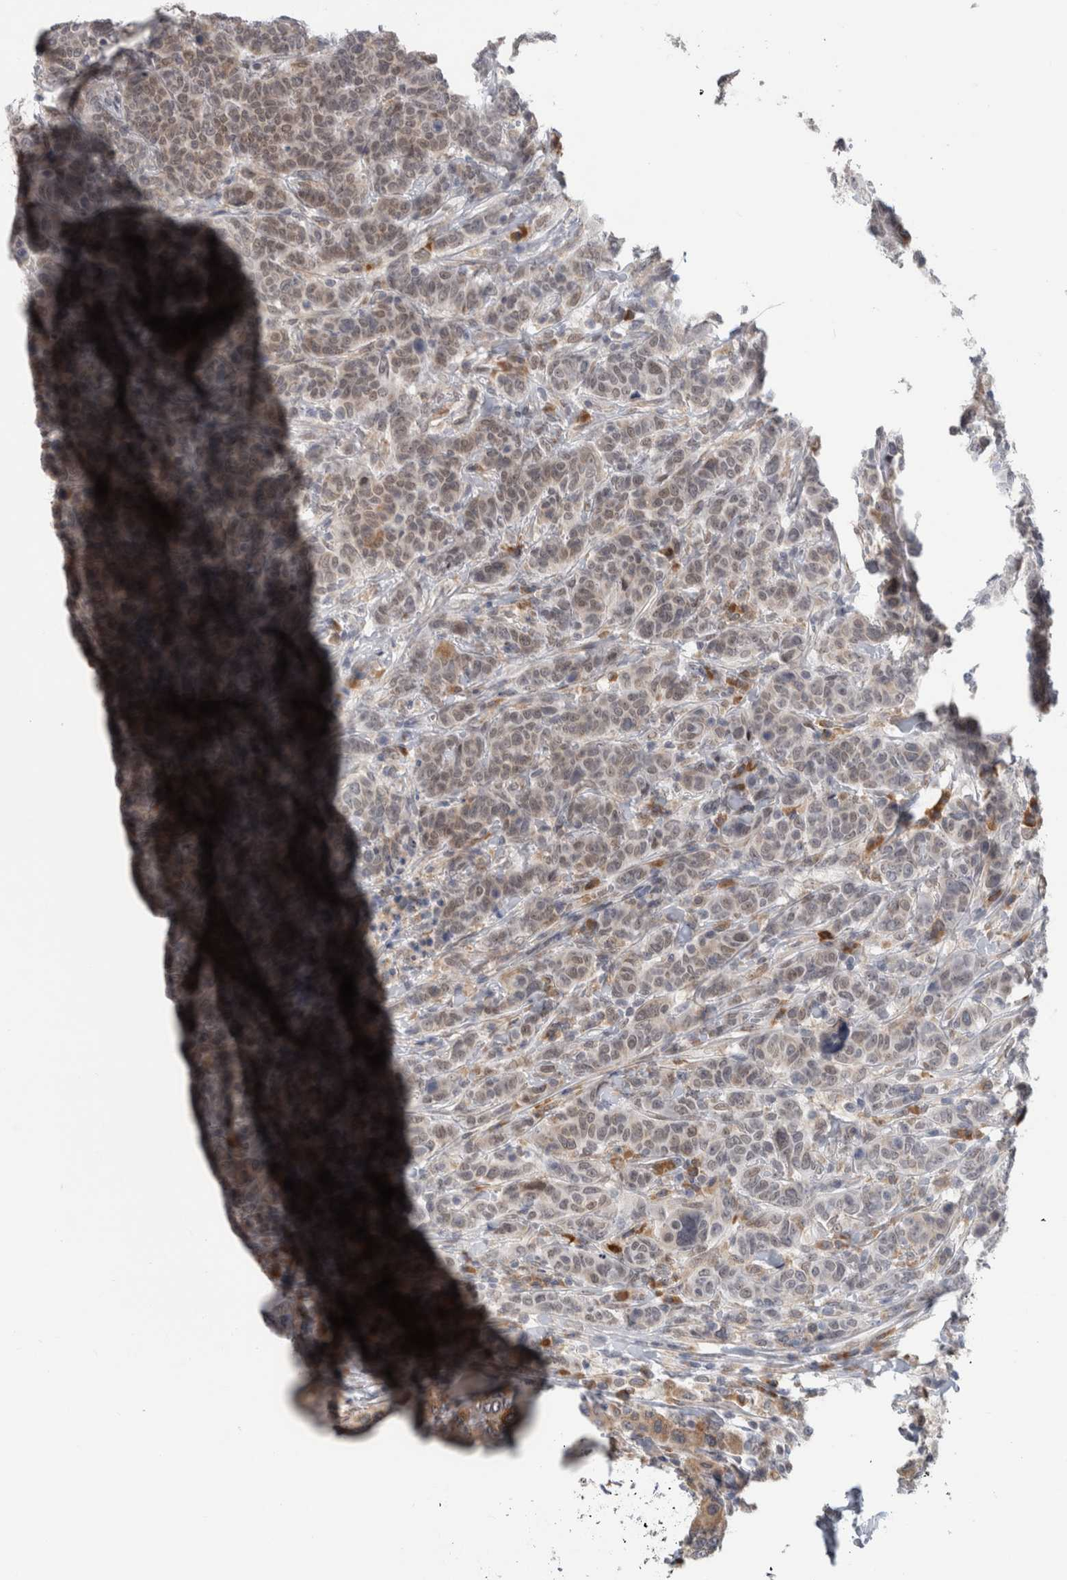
{"staining": {"intensity": "weak", "quantity": ">75%", "location": "cytoplasmic/membranous"}, "tissue": "breast cancer", "cell_type": "Tumor cells", "image_type": "cancer", "snomed": [{"axis": "morphology", "description": "Duct carcinoma"}, {"axis": "topography", "description": "Breast"}], "caption": "Human breast cancer stained for a protein (brown) displays weak cytoplasmic/membranous positive positivity in about >75% of tumor cells.", "gene": "TMEM242", "patient": {"sex": "female", "age": 37}}